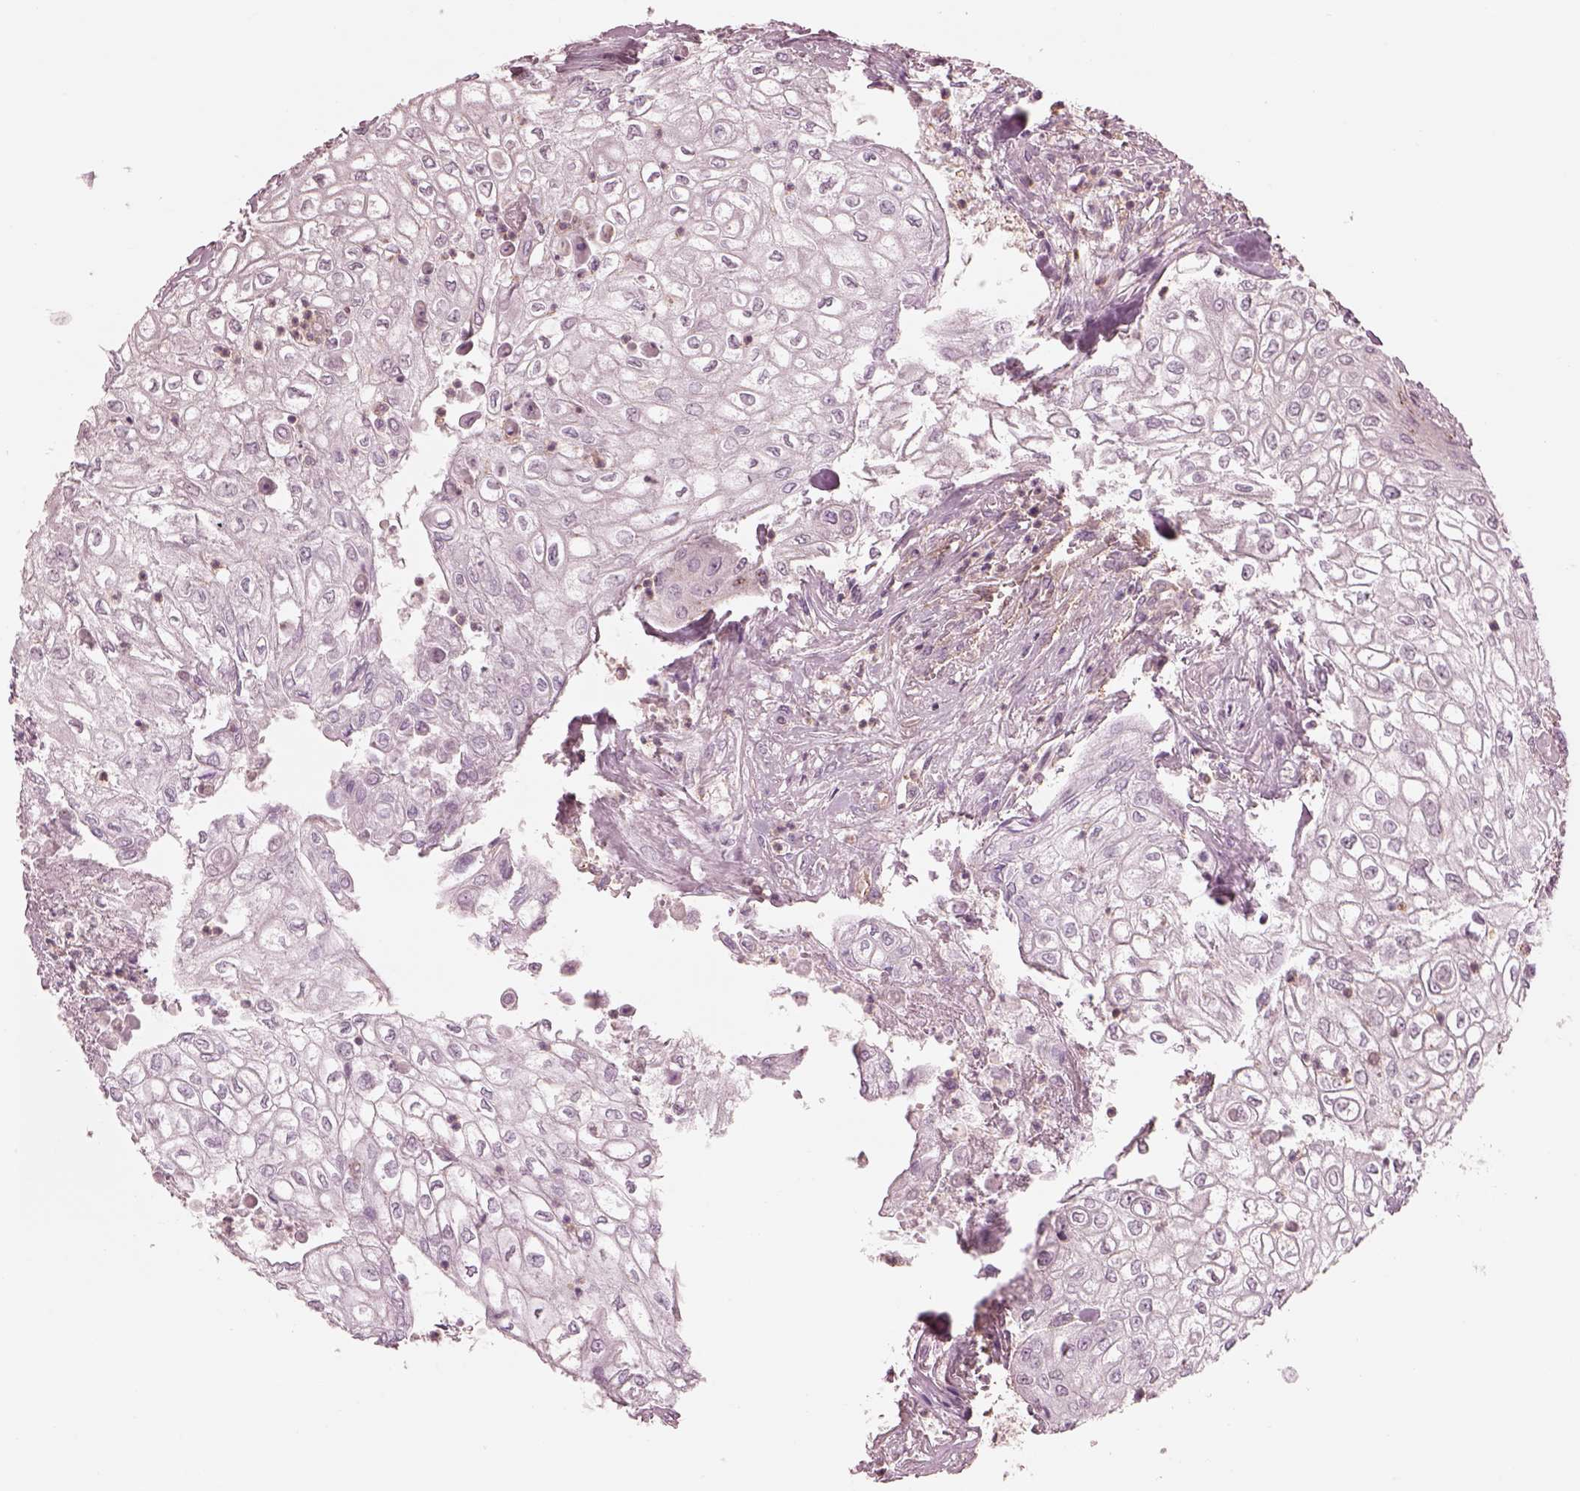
{"staining": {"intensity": "negative", "quantity": "none", "location": "none"}, "tissue": "urothelial cancer", "cell_type": "Tumor cells", "image_type": "cancer", "snomed": [{"axis": "morphology", "description": "Urothelial carcinoma, High grade"}, {"axis": "topography", "description": "Urinary bladder"}], "caption": "The photomicrograph displays no staining of tumor cells in urothelial carcinoma (high-grade).", "gene": "STK33", "patient": {"sex": "male", "age": 62}}